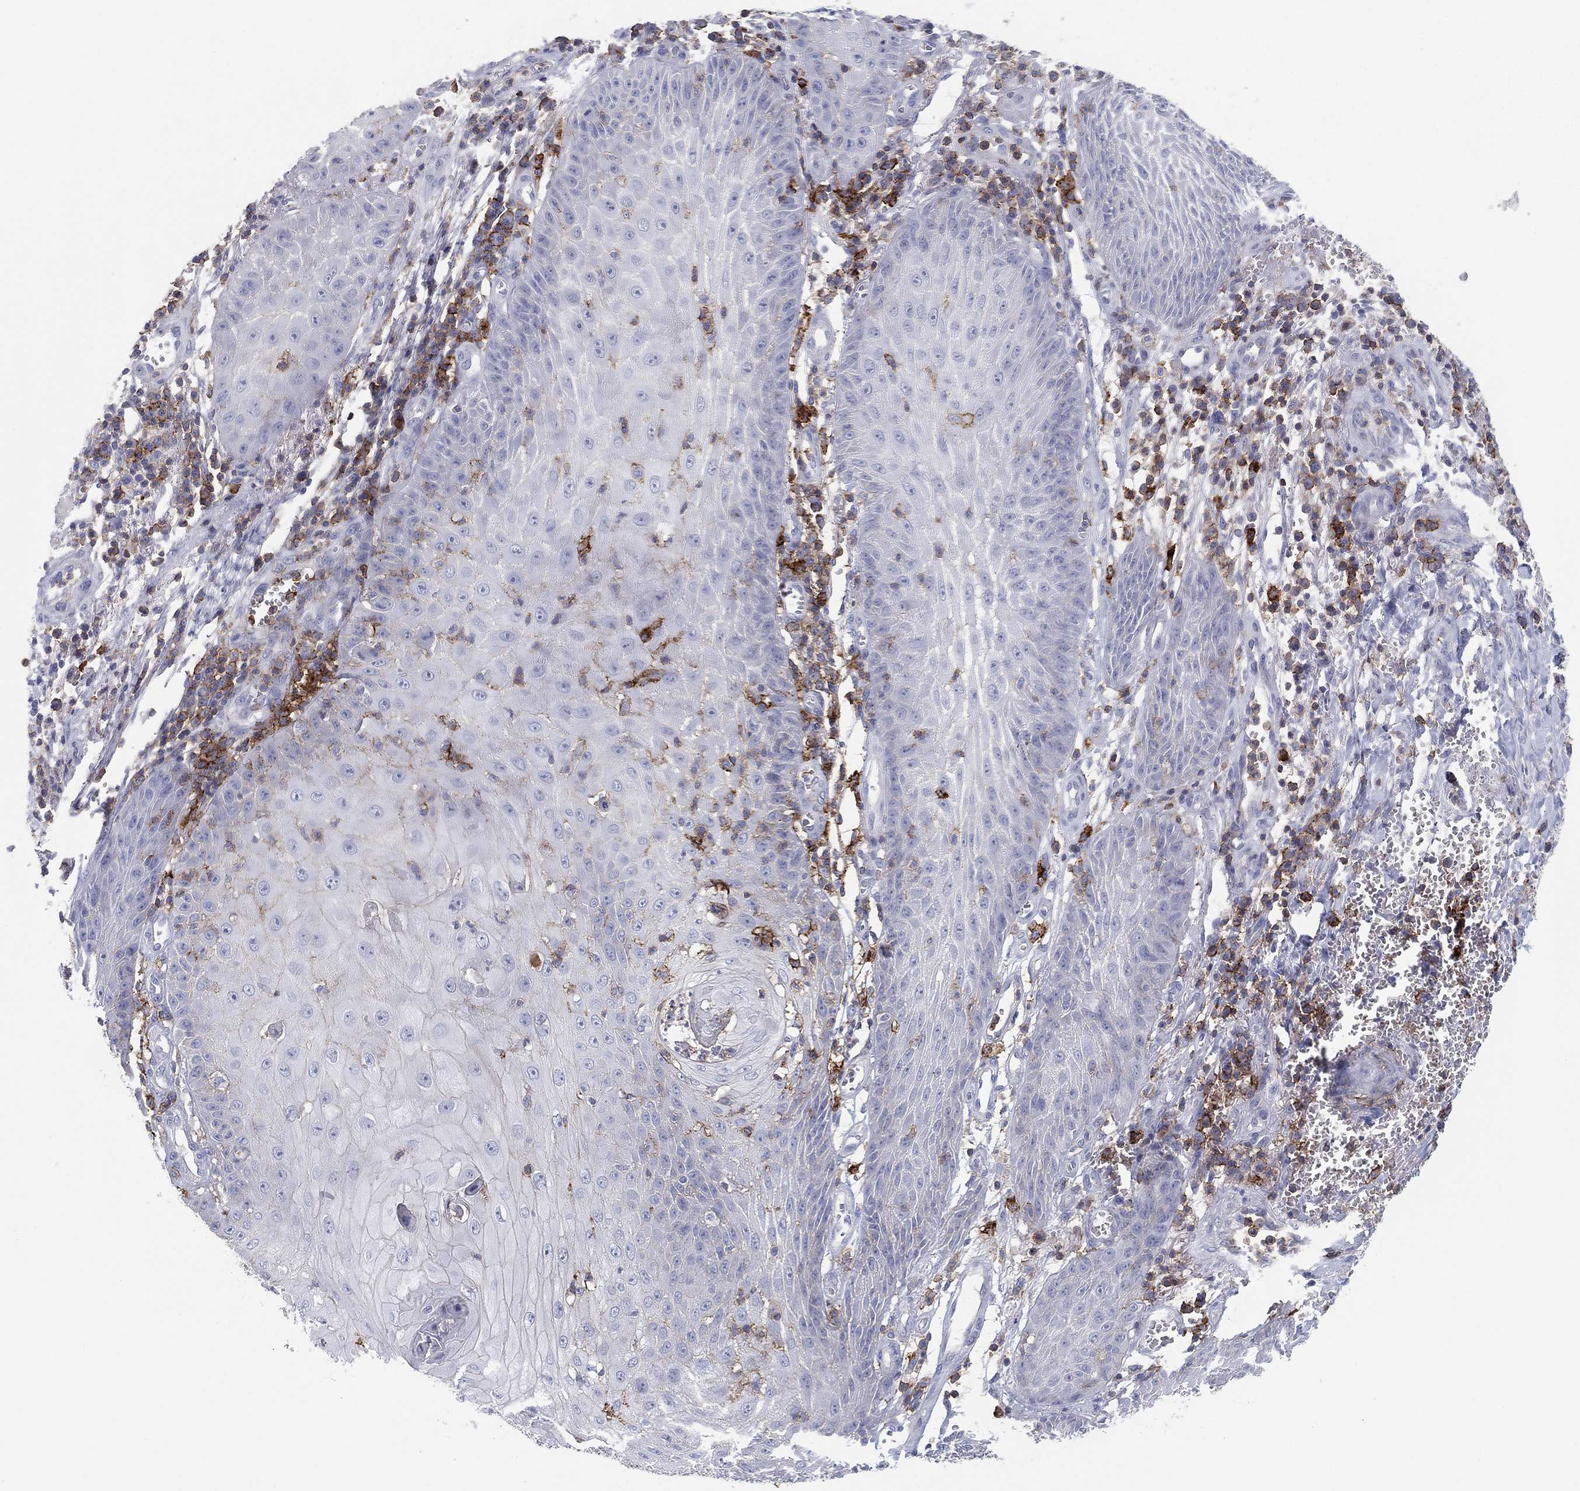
{"staining": {"intensity": "negative", "quantity": "none", "location": "none"}, "tissue": "skin cancer", "cell_type": "Tumor cells", "image_type": "cancer", "snomed": [{"axis": "morphology", "description": "Squamous cell carcinoma, NOS"}, {"axis": "topography", "description": "Skin"}], "caption": "Immunohistochemistry photomicrograph of human skin cancer (squamous cell carcinoma) stained for a protein (brown), which displays no positivity in tumor cells. The staining was performed using DAB to visualize the protein expression in brown, while the nuclei were stained in blue with hematoxylin (Magnification: 20x).", "gene": "SELPLG", "patient": {"sex": "male", "age": 70}}